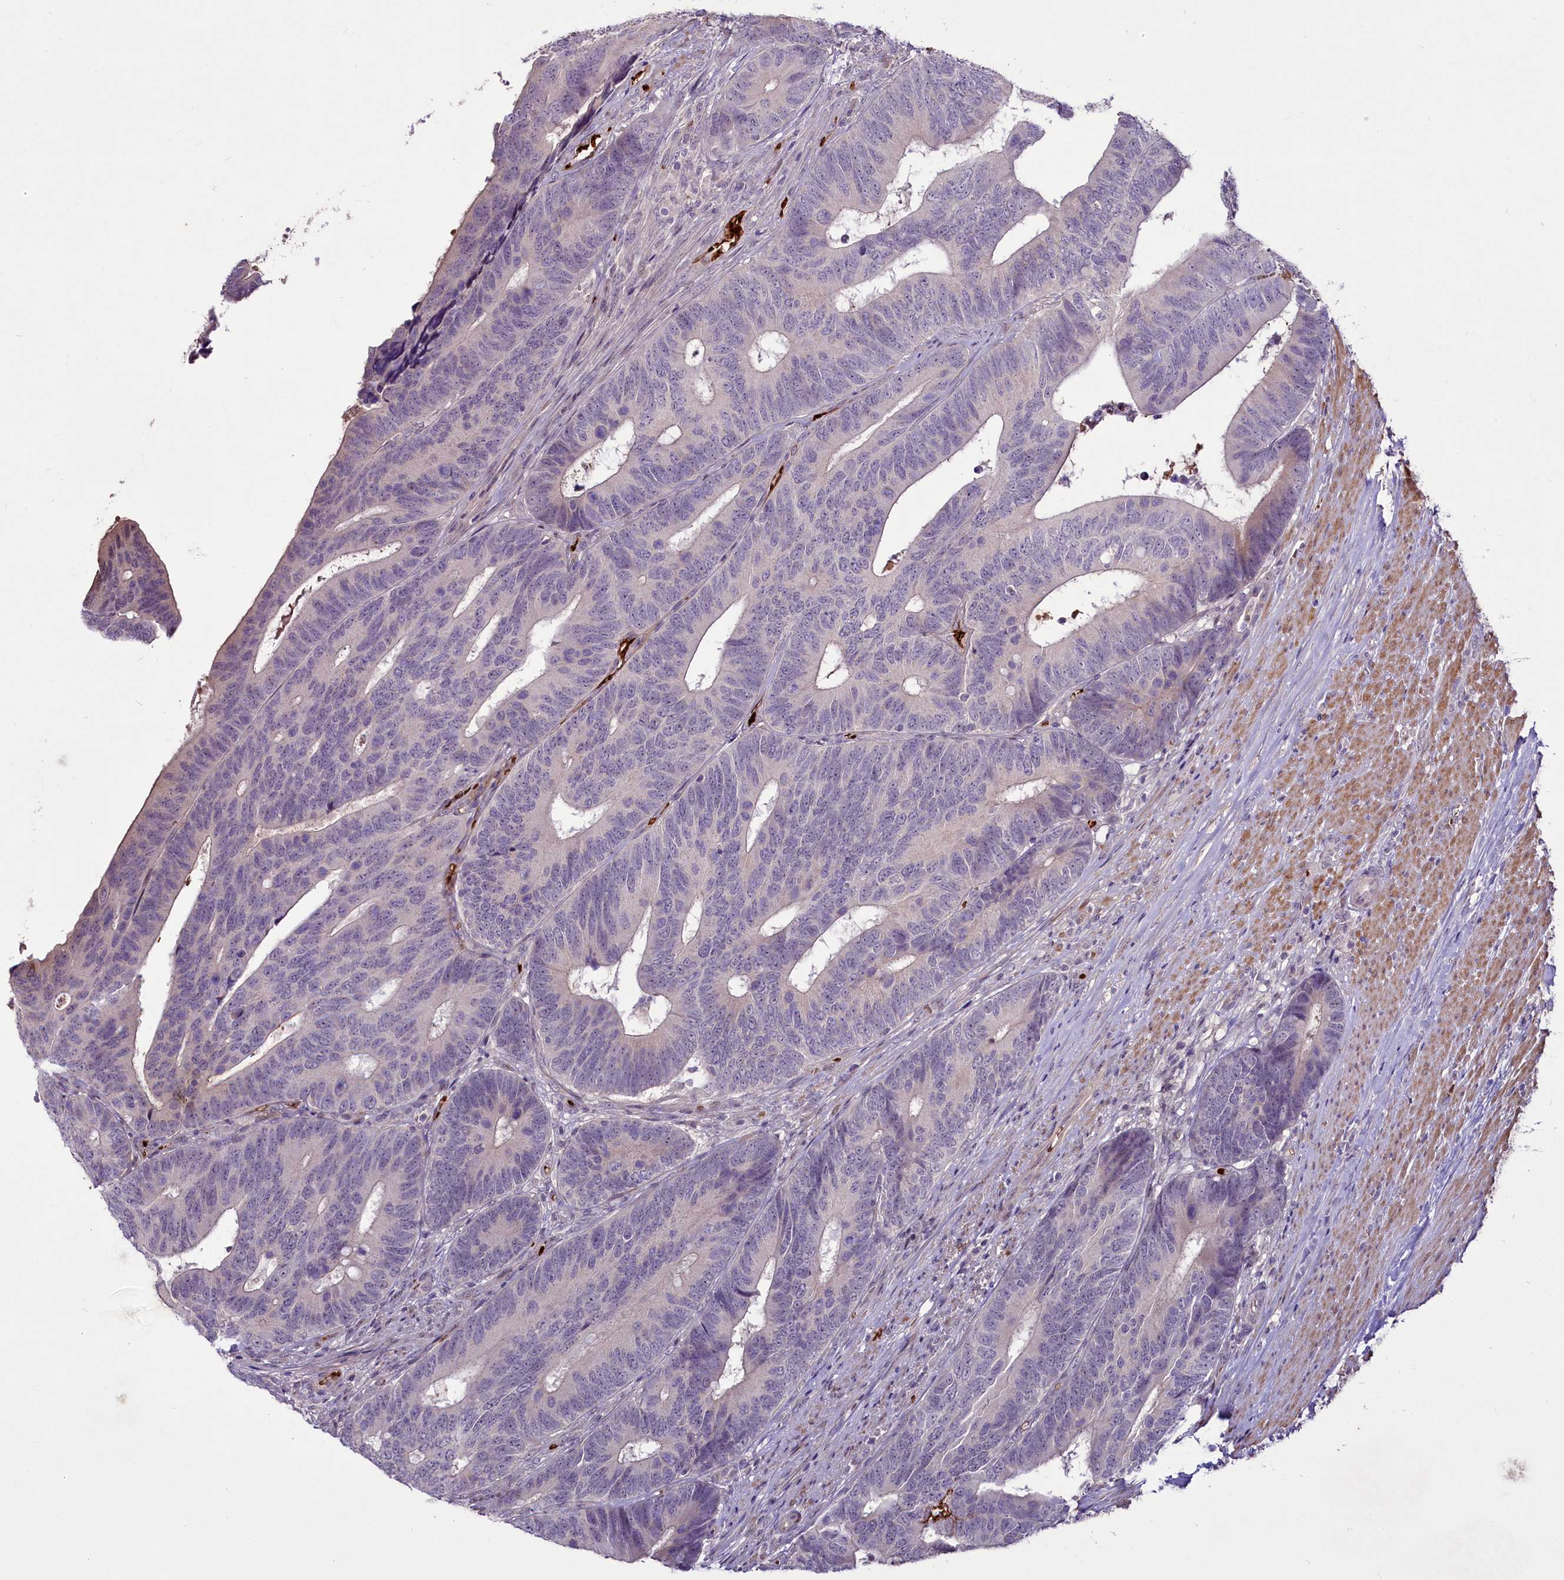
{"staining": {"intensity": "negative", "quantity": "none", "location": "none"}, "tissue": "colorectal cancer", "cell_type": "Tumor cells", "image_type": "cancer", "snomed": [{"axis": "morphology", "description": "Adenocarcinoma, NOS"}, {"axis": "topography", "description": "Colon"}], "caption": "A high-resolution image shows immunohistochemistry staining of colorectal cancer, which shows no significant expression in tumor cells. Nuclei are stained in blue.", "gene": "SUSD3", "patient": {"sex": "male", "age": 87}}